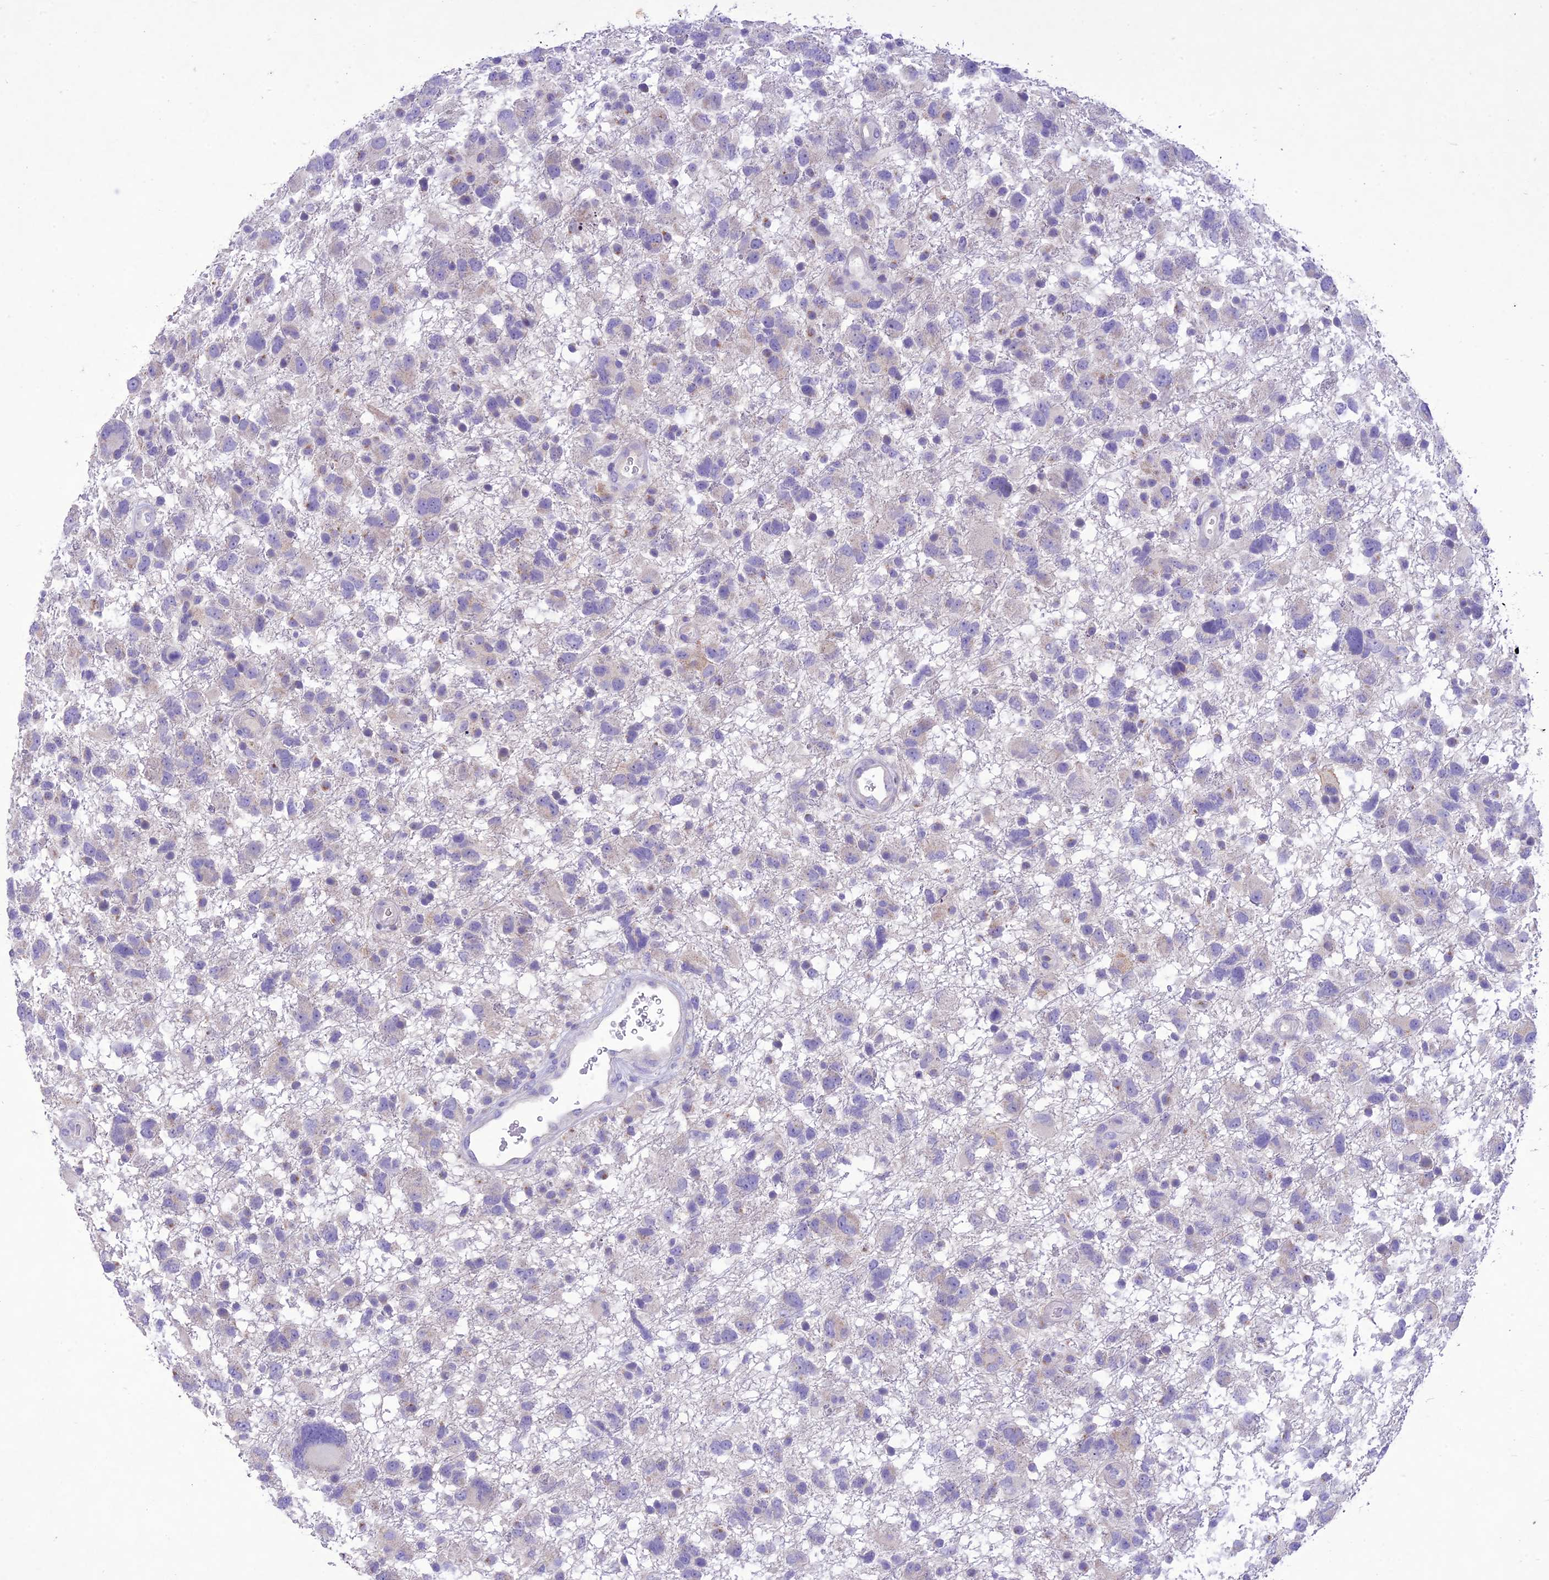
{"staining": {"intensity": "negative", "quantity": "none", "location": "none"}, "tissue": "glioma", "cell_type": "Tumor cells", "image_type": "cancer", "snomed": [{"axis": "morphology", "description": "Glioma, malignant, High grade"}, {"axis": "topography", "description": "Brain"}], "caption": "Tumor cells show no significant staining in malignant glioma (high-grade). Nuclei are stained in blue.", "gene": "SLC13A5", "patient": {"sex": "male", "age": 61}}